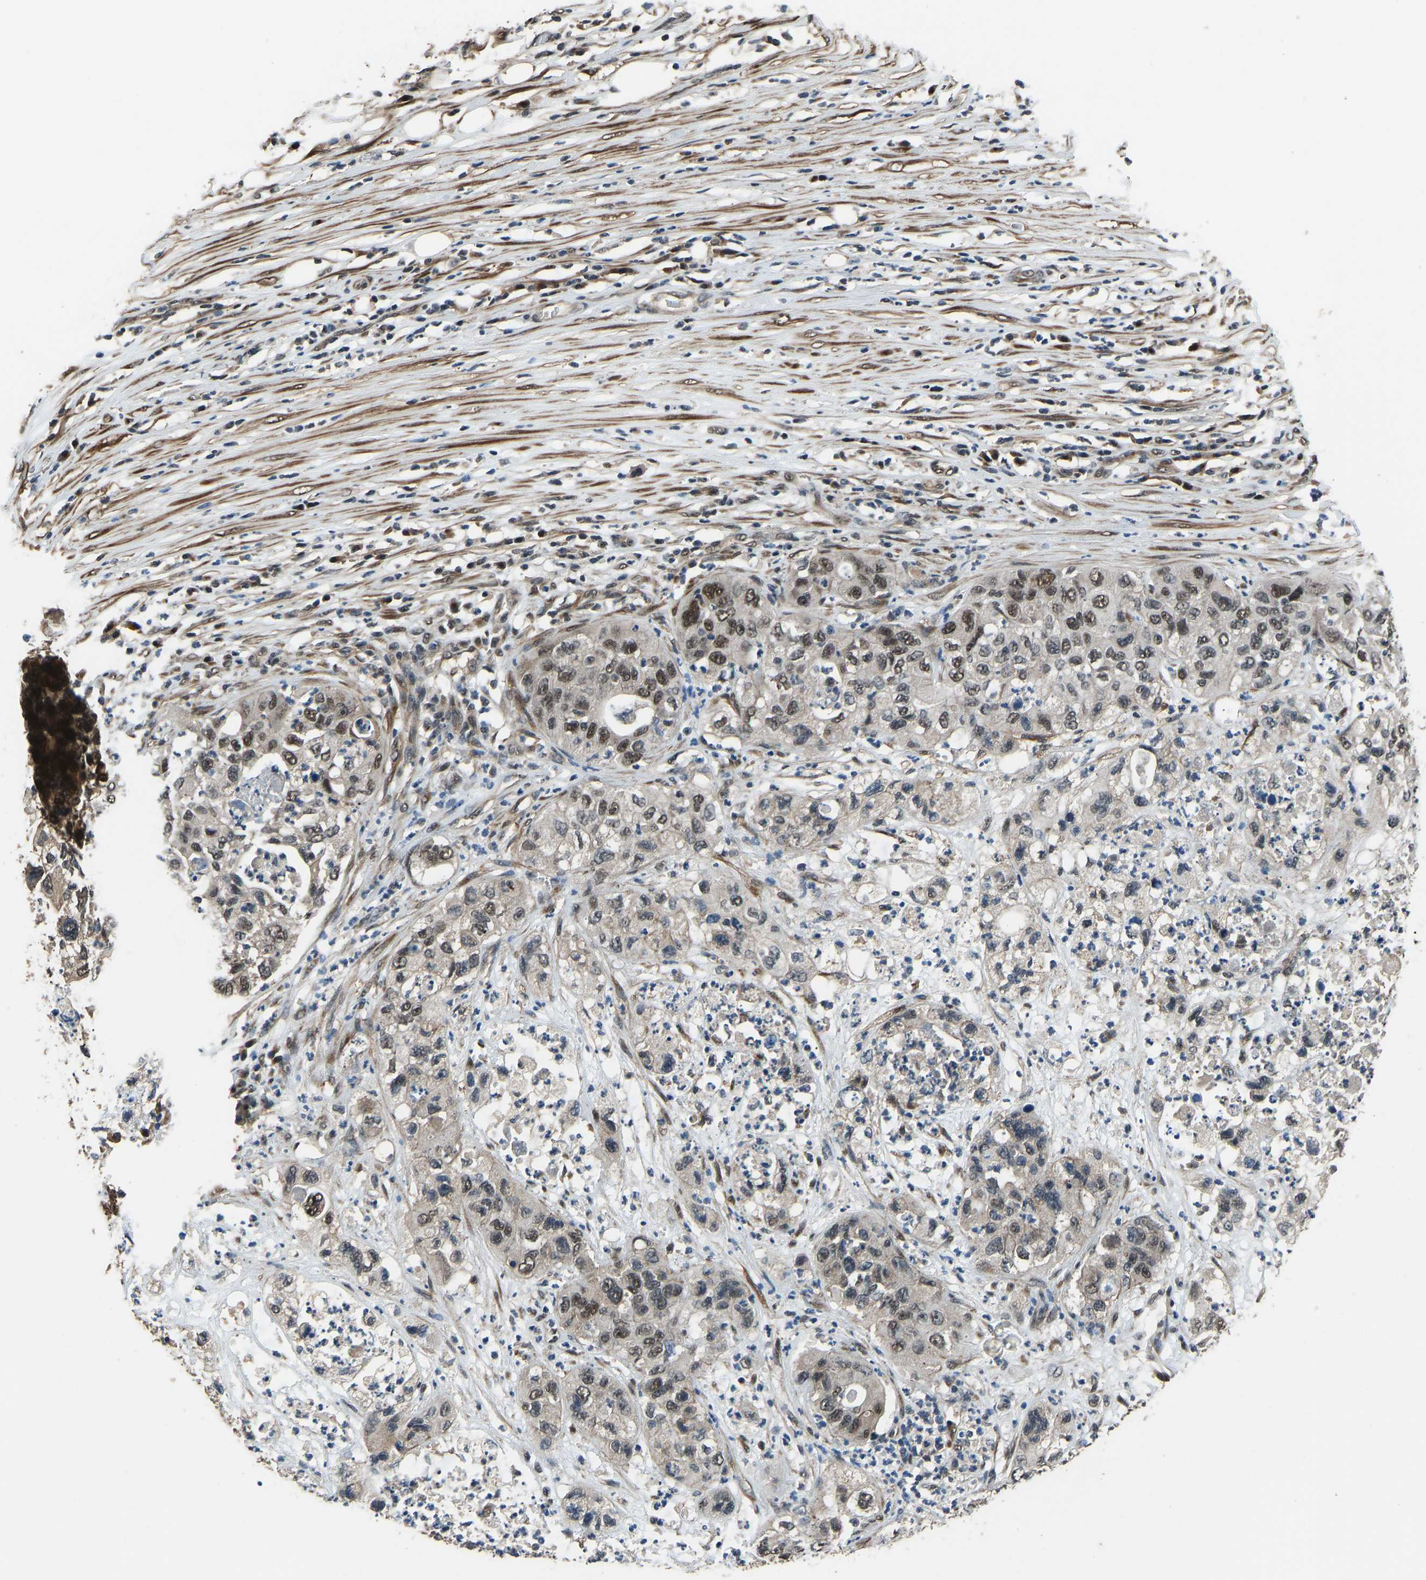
{"staining": {"intensity": "moderate", "quantity": ">75%", "location": "nuclear"}, "tissue": "pancreatic cancer", "cell_type": "Tumor cells", "image_type": "cancer", "snomed": [{"axis": "morphology", "description": "Adenocarcinoma, NOS"}, {"axis": "topography", "description": "Pancreas"}], "caption": "An image of human pancreatic cancer (adenocarcinoma) stained for a protein displays moderate nuclear brown staining in tumor cells.", "gene": "TOX4", "patient": {"sex": "female", "age": 78}}